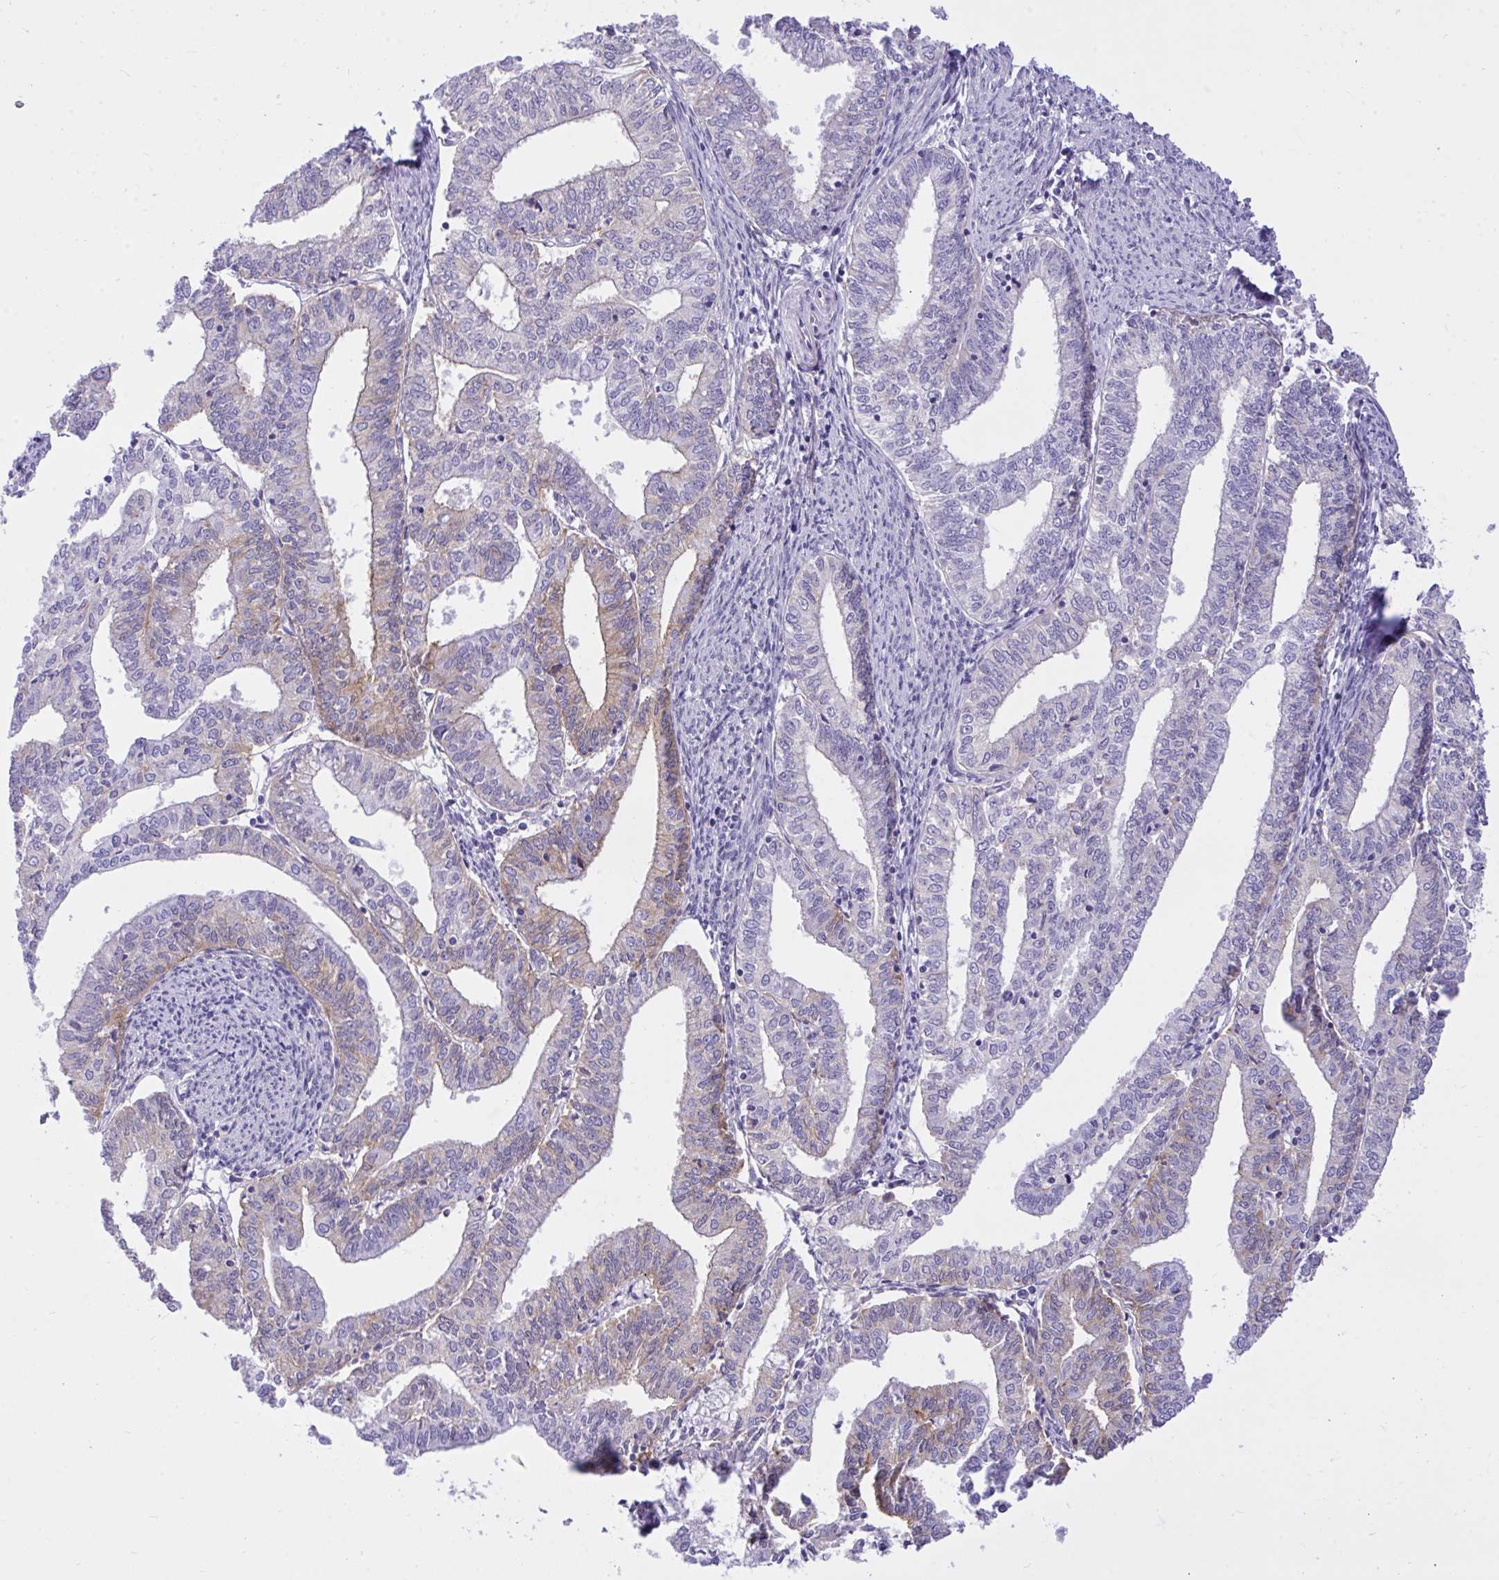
{"staining": {"intensity": "weak", "quantity": "<25%", "location": "cytoplasmic/membranous"}, "tissue": "endometrial cancer", "cell_type": "Tumor cells", "image_type": "cancer", "snomed": [{"axis": "morphology", "description": "Adenocarcinoma, NOS"}, {"axis": "topography", "description": "Endometrium"}], "caption": "This photomicrograph is of endometrial cancer stained with immunohistochemistry (IHC) to label a protein in brown with the nuclei are counter-stained blue. There is no positivity in tumor cells. Nuclei are stained in blue.", "gene": "TLN2", "patient": {"sex": "female", "age": 61}}